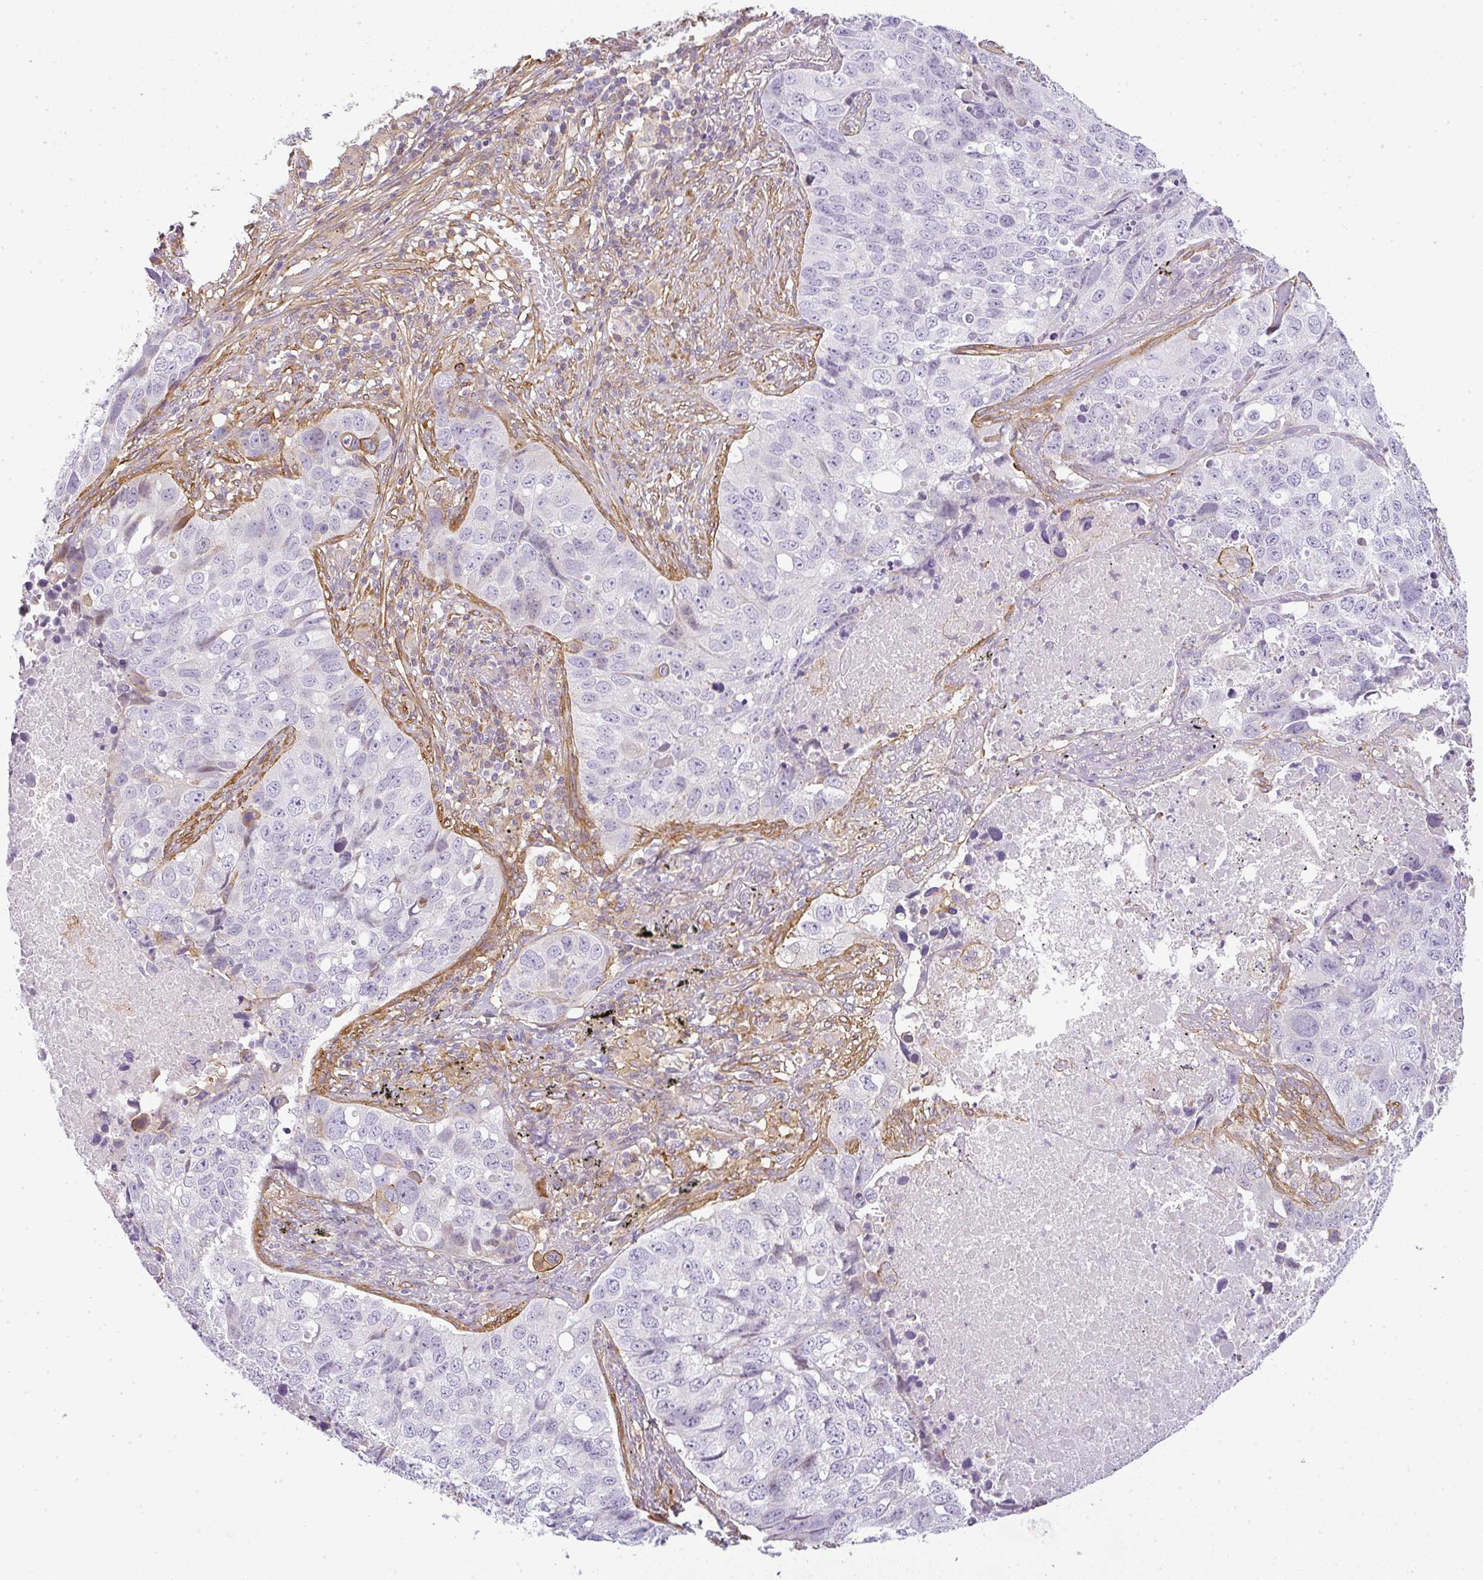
{"staining": {"intensity": "negative", "quantity": "none", "location": "none"}, "tissue": "lung cancer", "cell_type": "Tumor cells", "image_type": "cancer", "snomed": [{"axis": "morphology", "description": "Squamous cell carcinoma, NOS"}, {"axis": "topography", "description": "Lung"}], "caption": "Immunohistochemical staining of lung cancer (squamous cell carcinoma) demonstrates no significant positivity in tumor cells.", "gene": "SULF1", "patient": {"sex": "male", "age": 60}}